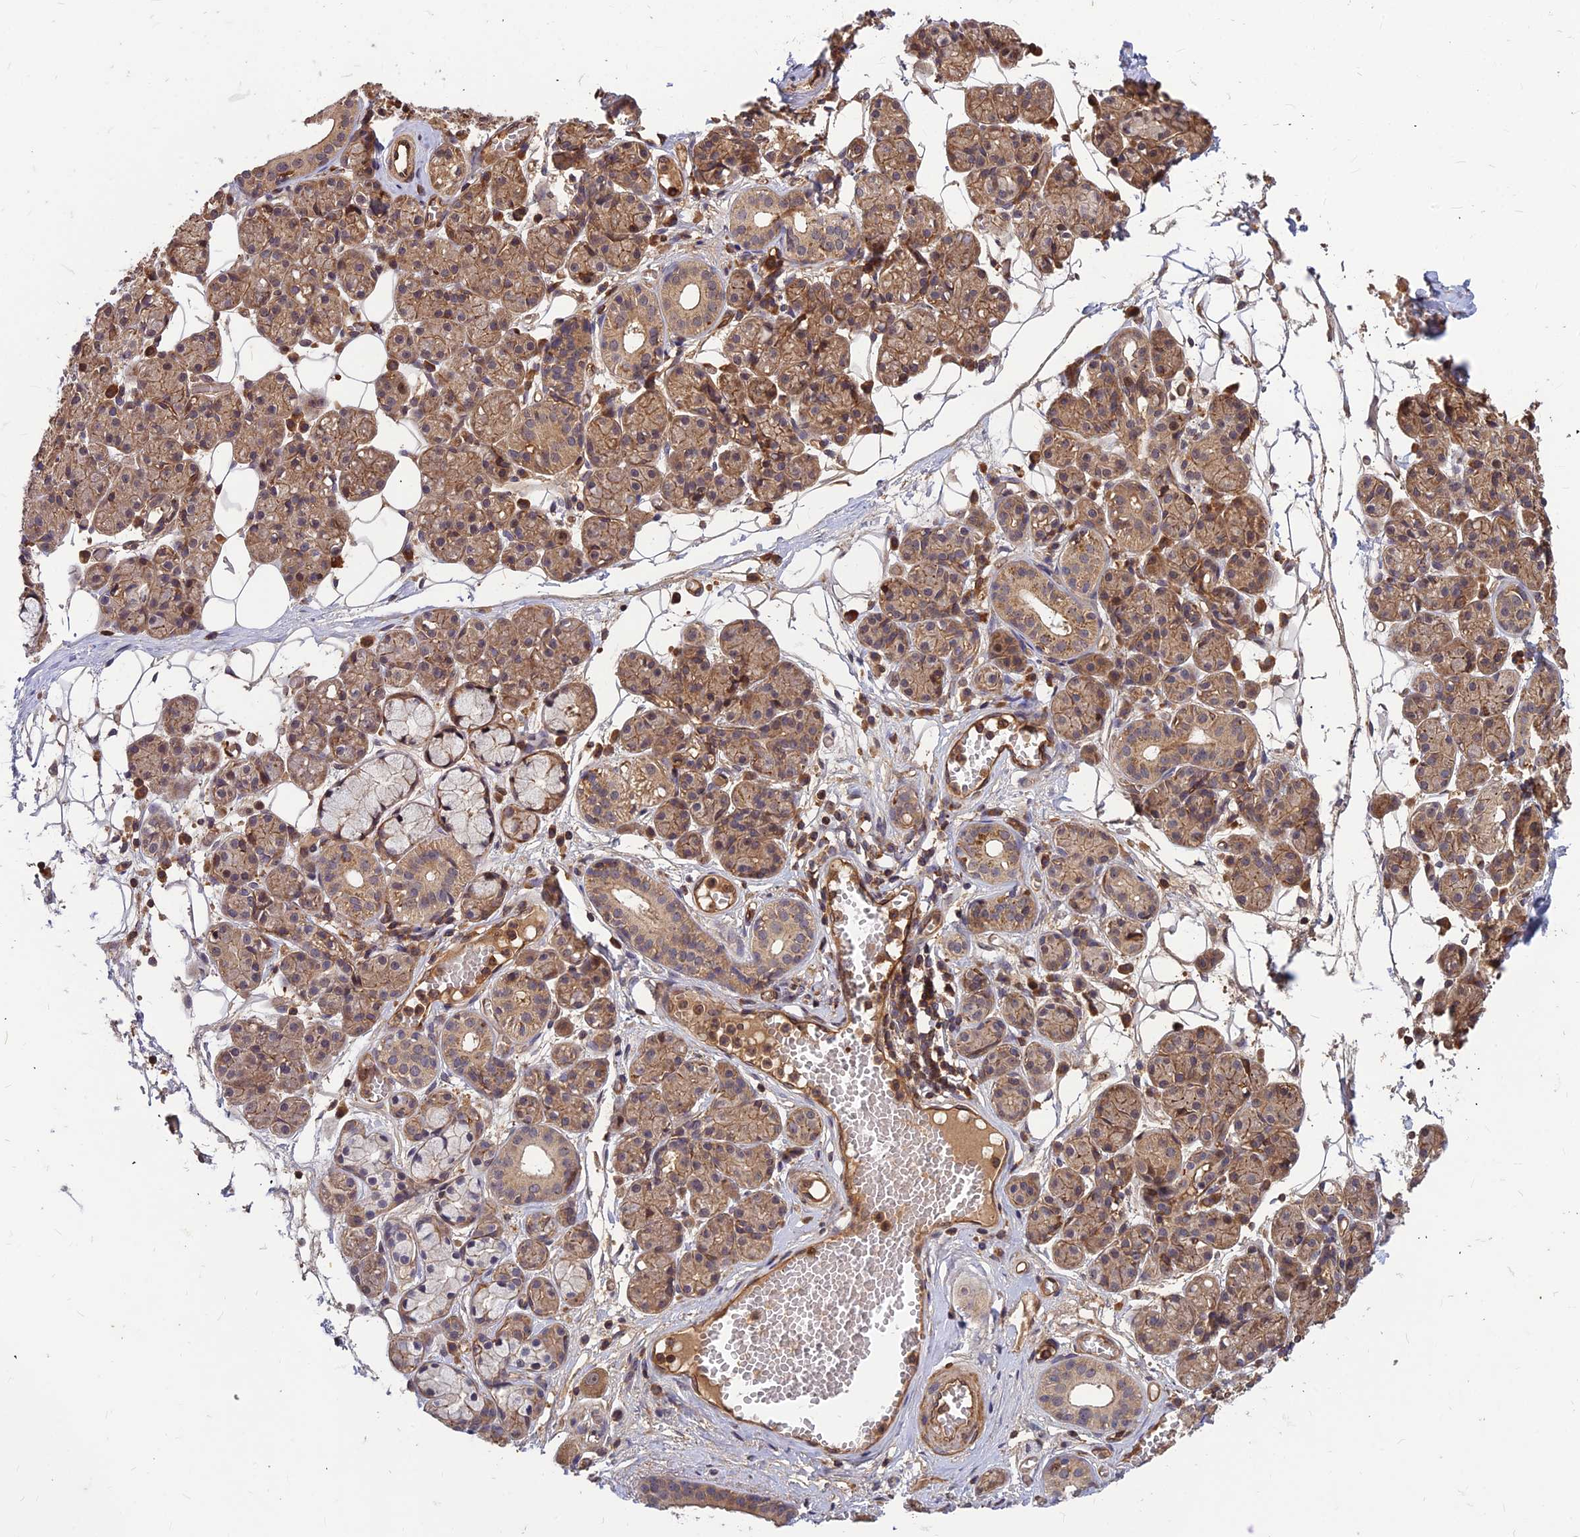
{"staining": {"intensity": "moderate", "quantity": ">75%", "location": "cytoplasmic/membranous"}, "tissue": "salivary gland", "cell_type": "Glandular cells", "image_type": "normal", "snomed": [{"axis": "morphology", "description": "Normal tissue, NOS"}, {"axis": "topography", "description": "Salivary gland"}], "caption": "DAB (3,3'-diaminobenzidine) immunohistochemical staining of unremarkable human salivary gland reveals moderate cytoplasmic/membranous protein positivity in approximately >75% of glandular cells.", "gene": "ZNF467", "patient": {"sex": "male", "age": 63}}